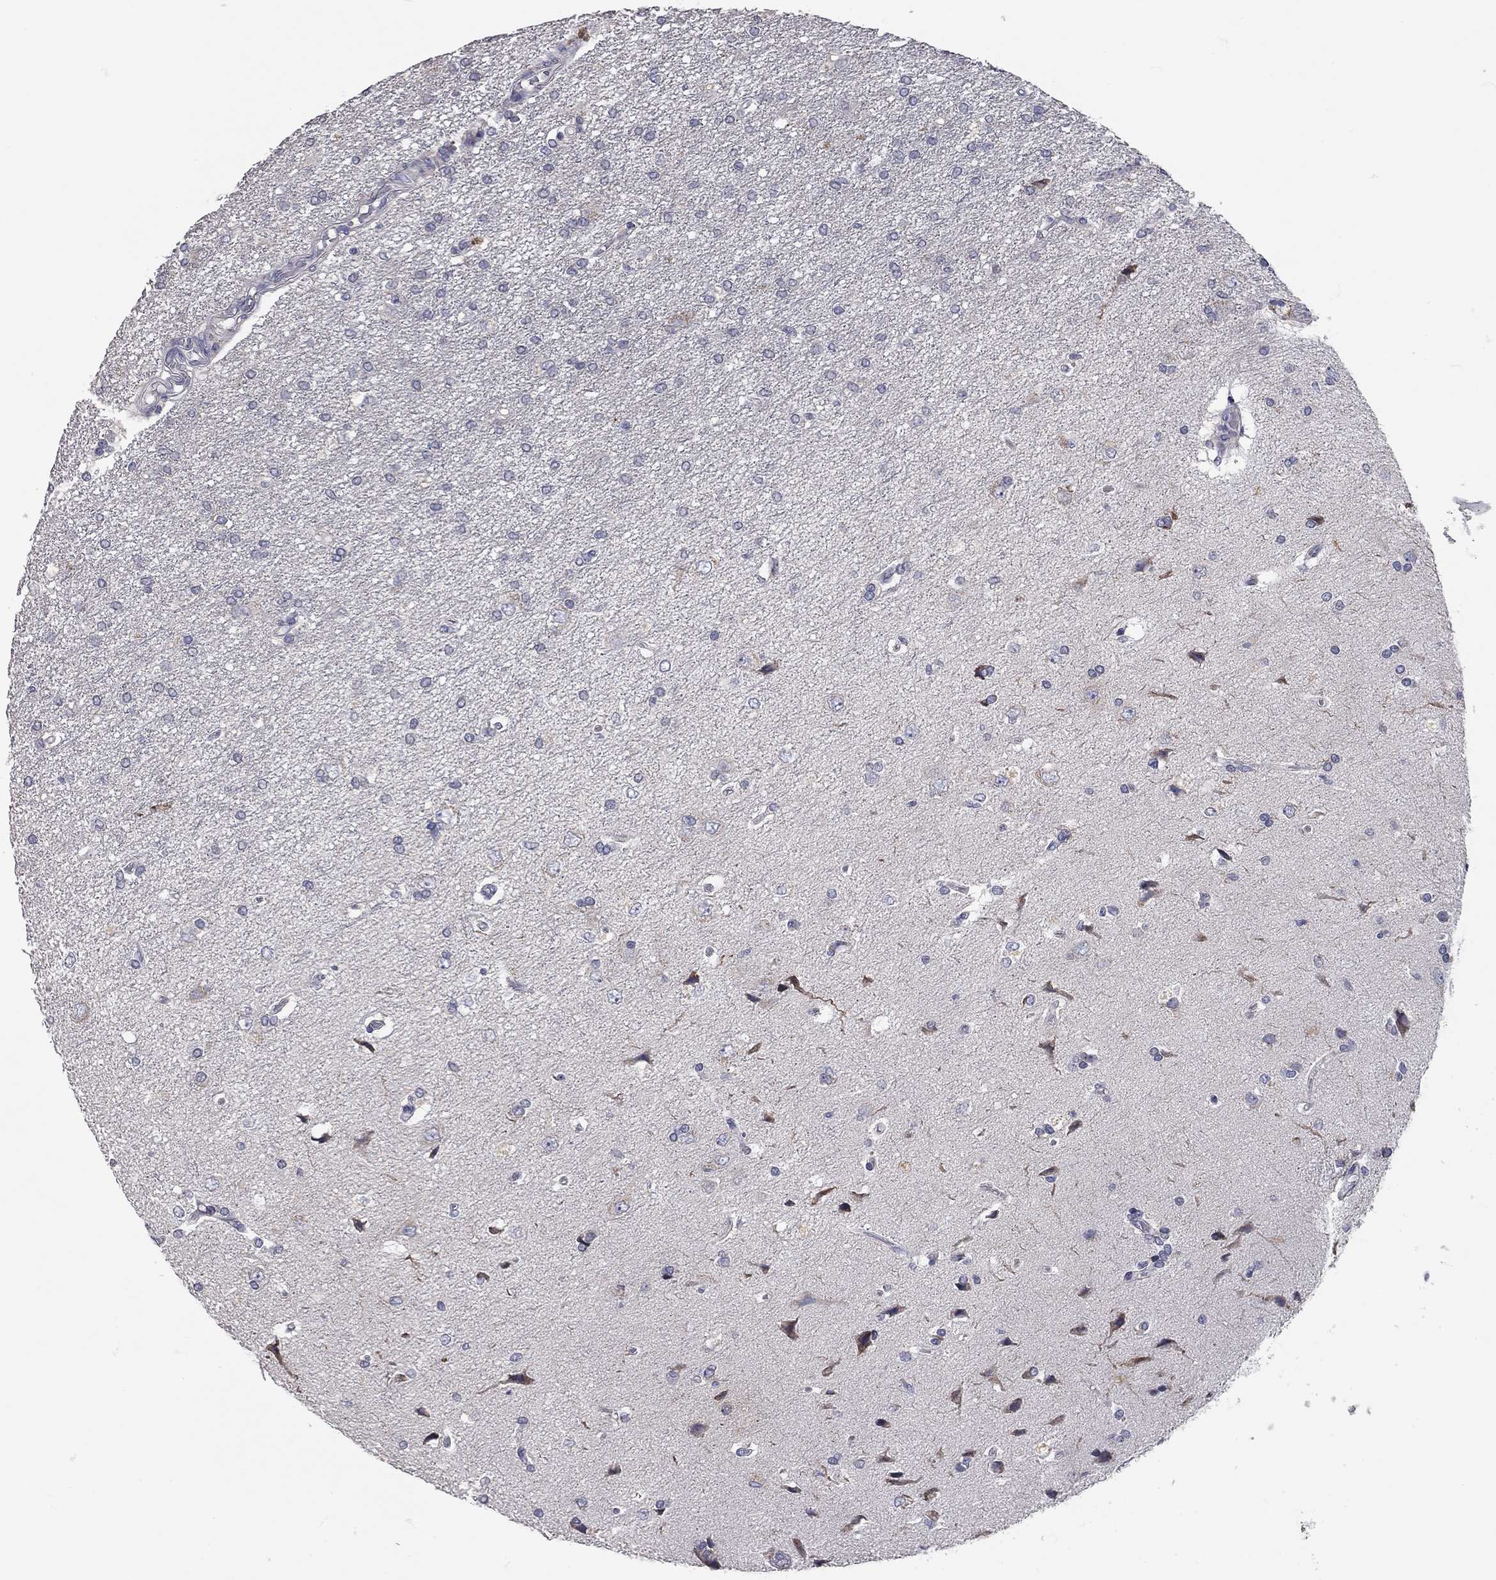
{"staining": {"intensity": "negative", "quantity": "none", "location": "none"}, "tissue": "glioma", "cell_type": "Tumor cells", "image_type": "cancer", "snomed": [{"axis": "morphology", "description": "Glioma, malignant, High grade"}, {"axis": "topography", "description": "Brain"}], "caption": "This photomicrograph is of glioma stained with immunohistochemistry to label a protein in brown with the nuclei are counter-stained blue. There is no expression in tumor cells. Nuclei are stained in blue.", "gene": "XAGE2", "patient": {"sex": "female", "age": 63}}